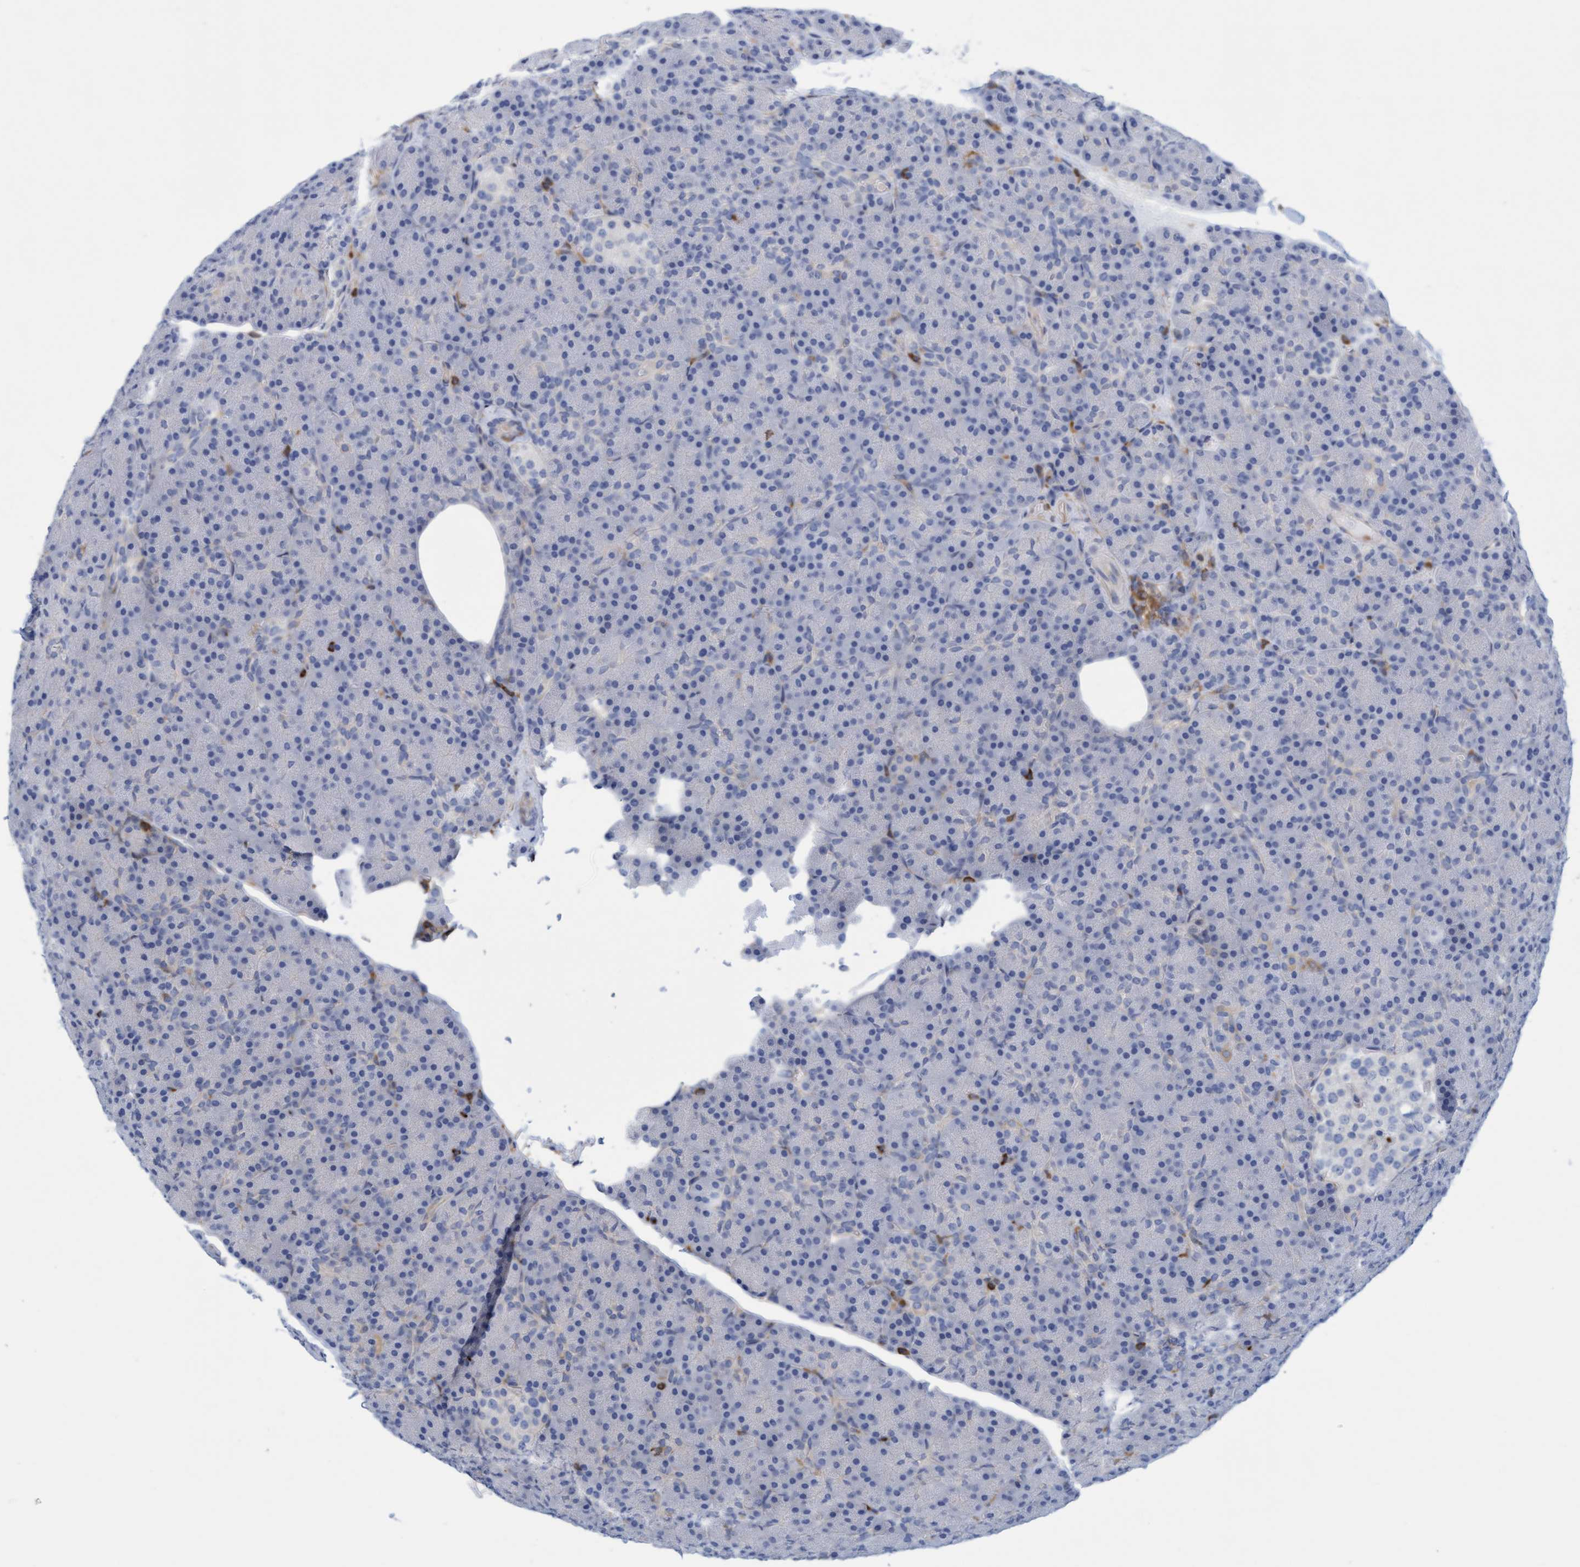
{"staining": {"intensity": "negative", "quantity": "none", "location": "none"}, "tissue": "pancreas", "cell_type": "Exocrine glandular cells", "image_type": "normal", "snomed": [{"axis": "morphology", "description": "Normal tissue, NOS"}, {"axis": "topography", "description": "Pancreas"}], "caption": "Immunohistochemistry (IHC) micrograph of normal human pancreas stained for a protein (brown), which reveals no expression in exocrine glandular cells.", "gene": "FNBP1", "patient": {"sex": "female", "age": 43}}